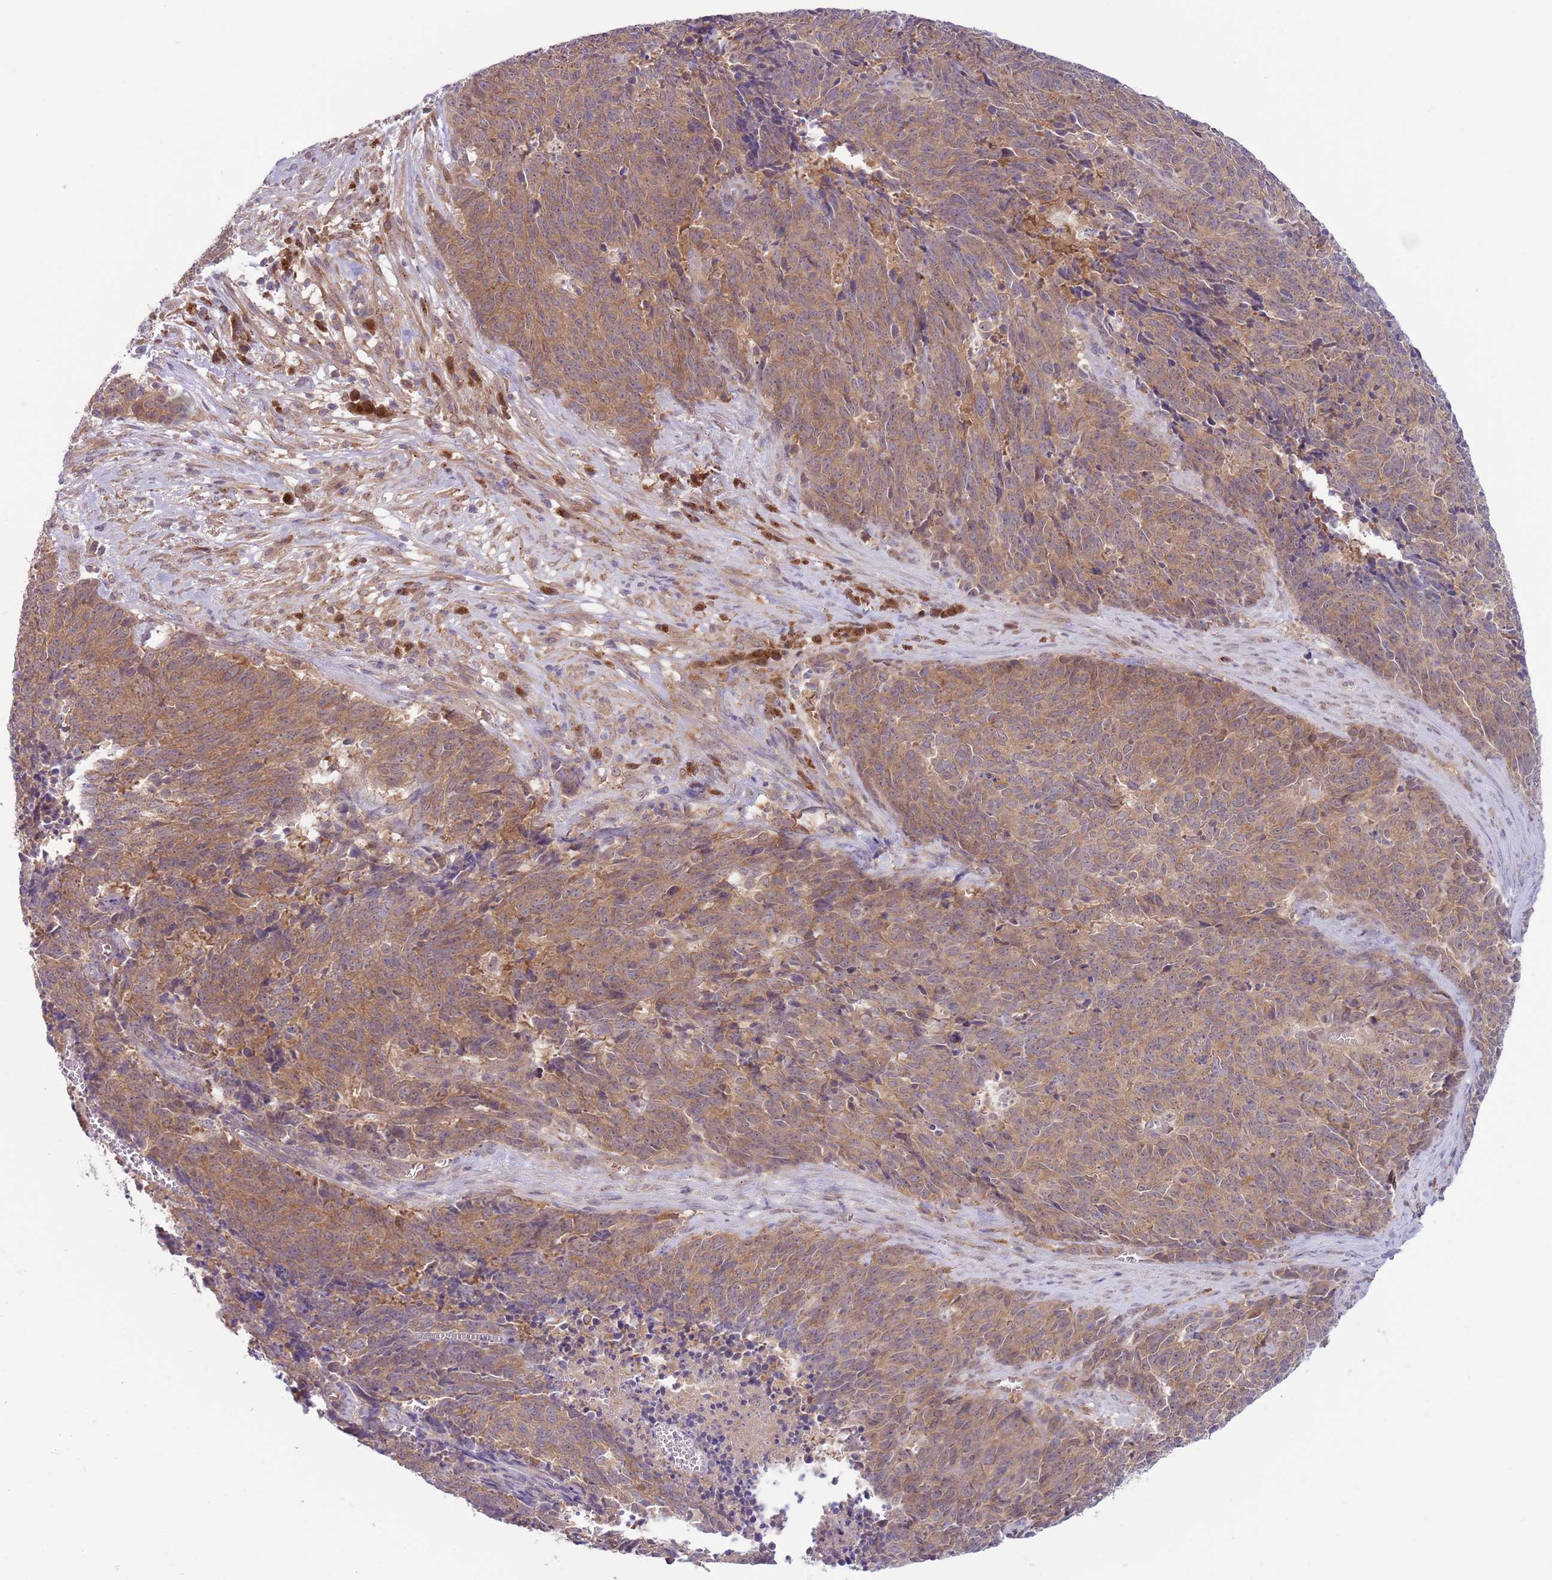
{"staining": {"intensity": "moderate", "quantity": "25%-75%", "location": "cytoplasmic/membranous"}, "tissue": "cervical cancer", "cell_type": "Tumor cells", "image_type": "cancer", "snomed": [{"axis": "morphology", "description": "Squamous cell carcinoma, NOS"}, {"axis": "topography", "description": "Cervix"}], "caption": "Cervical squamous cell carcinoma was stained to show a protein in brown. There is medium levels of moderate cytoplasmic/membranous positivity in approximately 25%-75% of tumor cells. The staining was performed using DAB (3,3'-diaminobenzidine), with brown indicating positive protein expression. Nuclei are stained blue with hematoxylin.", "gene": "COPE", "patient": {"sex": "female", "age": 29}}